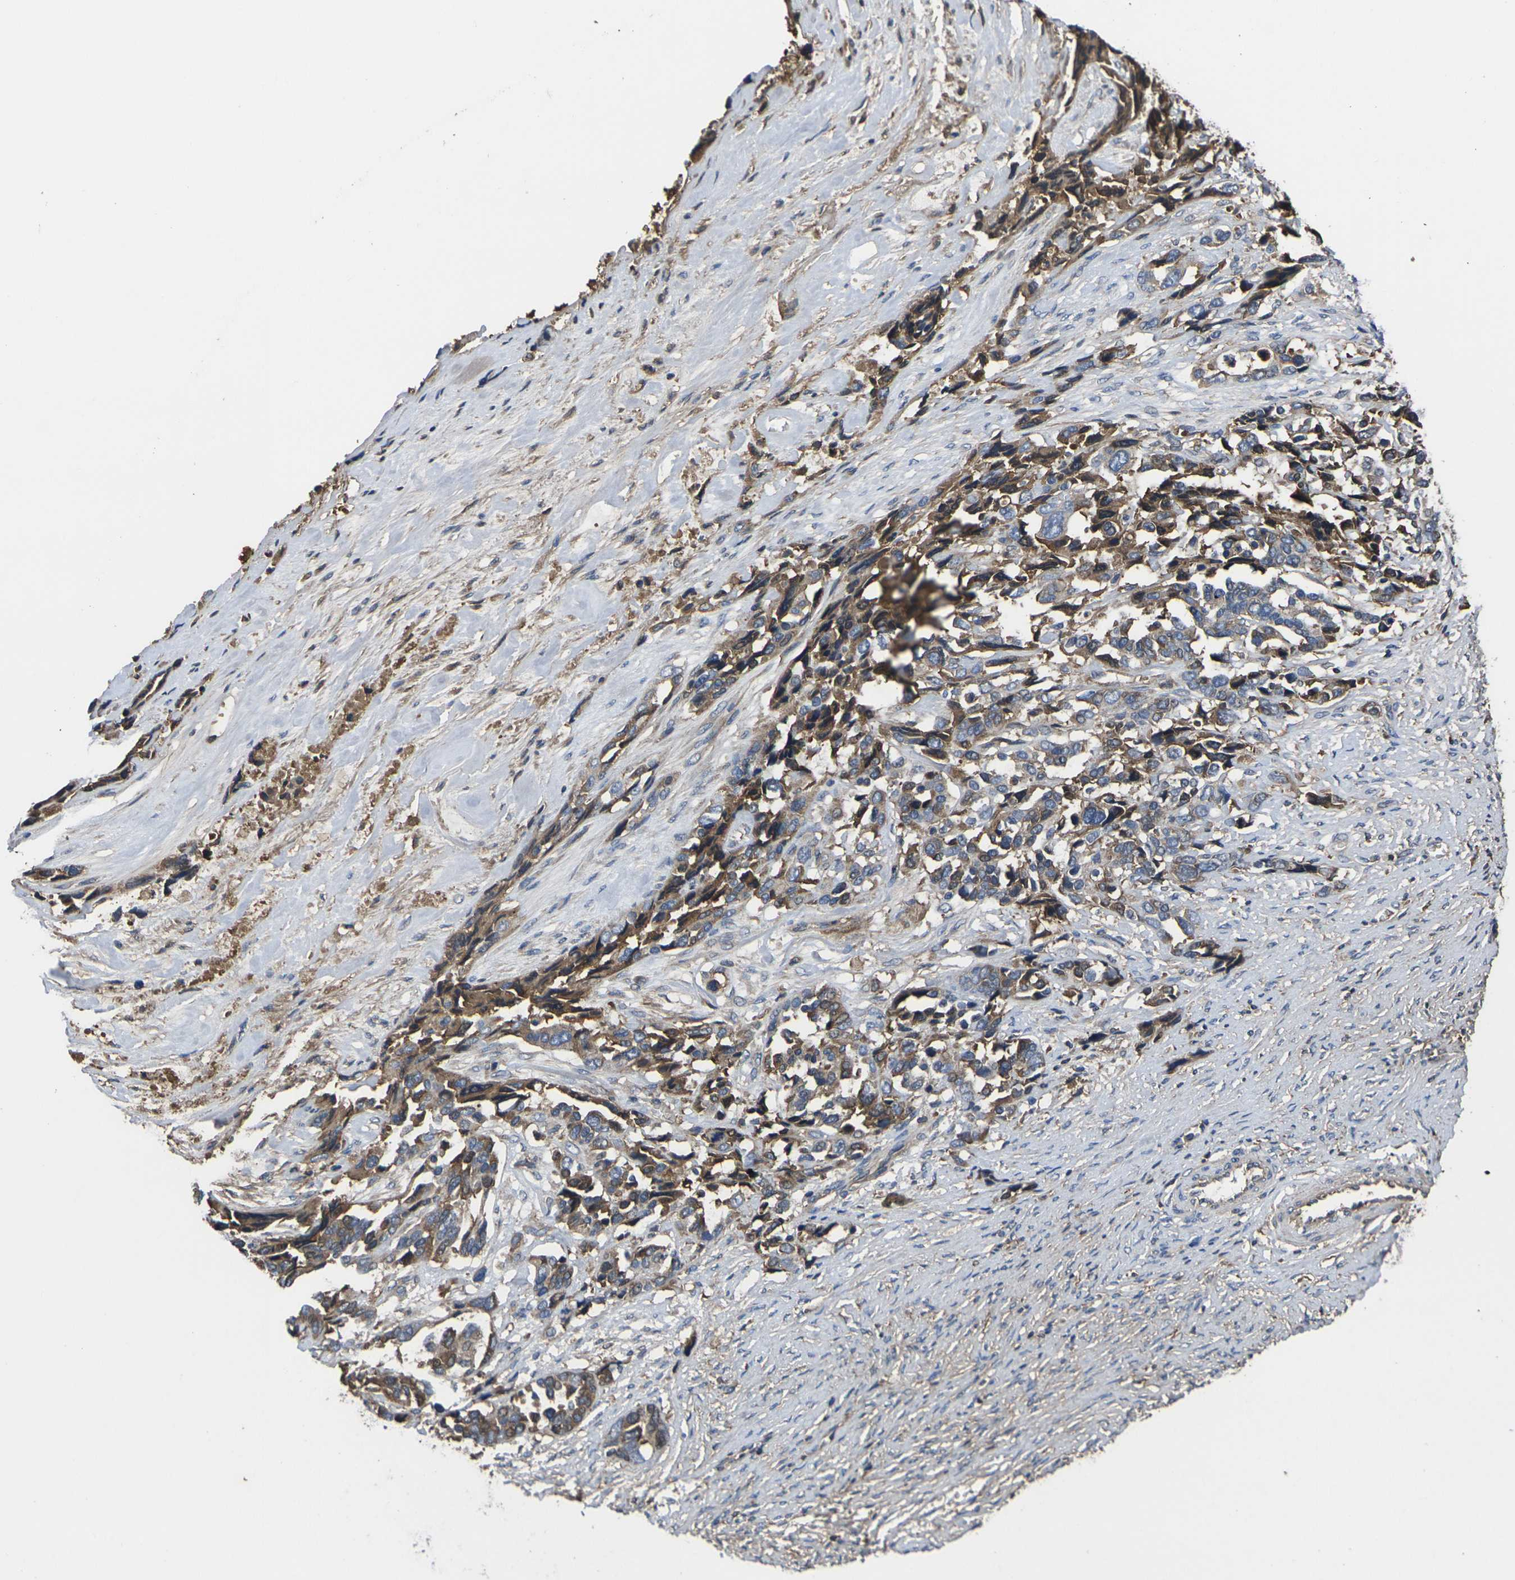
{"staining": {"intensity": "moderate", "quantity": ">75%", "location": "cytoplasmic/membranous"}, "tissue": "ovarian cancer", "cell_type": "Tumor cells", "image_type": "cancer", "snomed": [{"axis": "morphology", "description": "Cystadenocarcinoma, serous, NOS"}, {"axis": "topography", "description": "Ovary"}], "caption": "Immunohistochemical staining of human ovarian serous cystadenocarcinoma displays medium levels of moderate cytoplasmic/membranous staining in approximately >75% of tumor cells.", "gene": "HSPG2", "patient": {"sex": "female", "age": 44}}